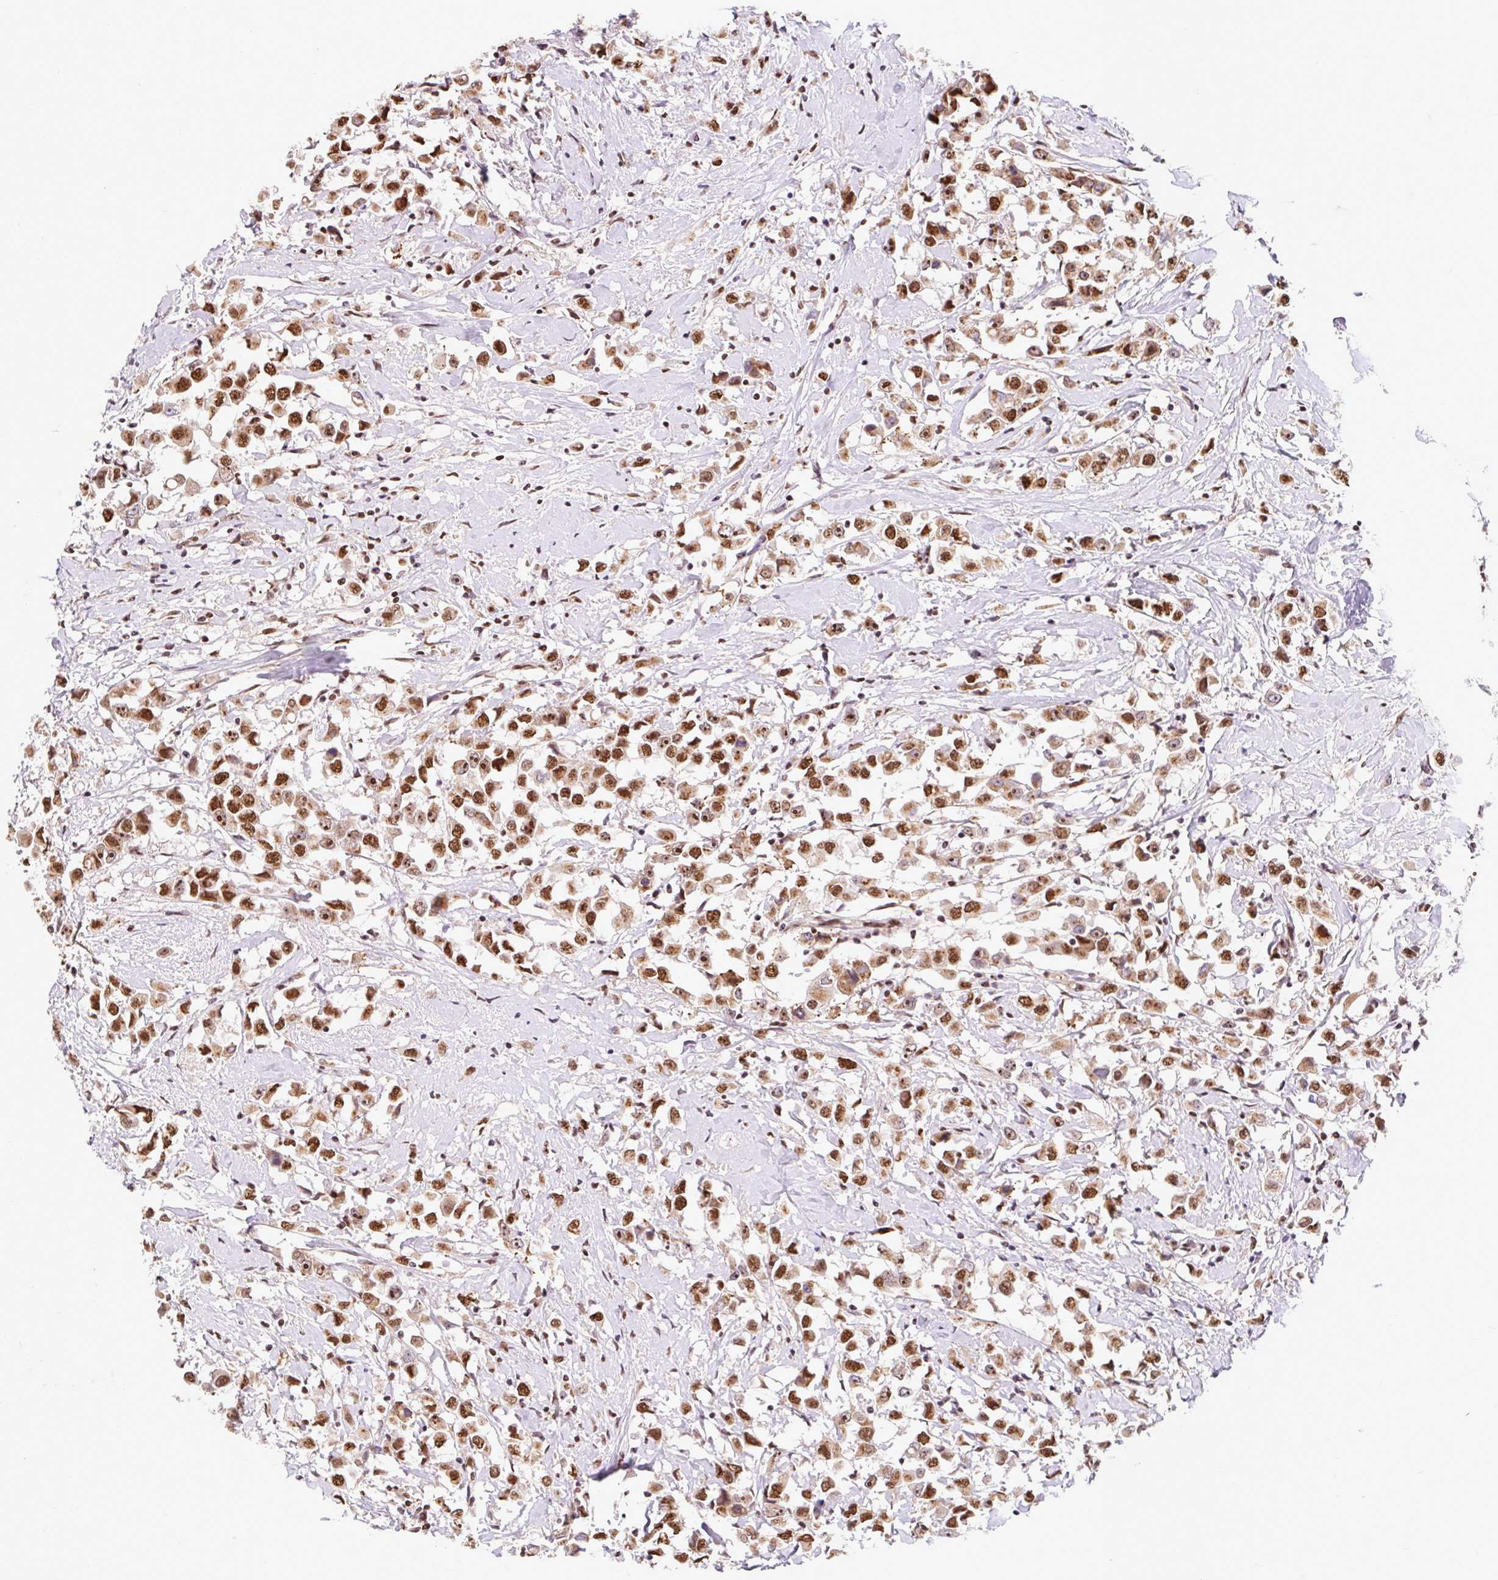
{"staining": {"intensity": "moderate", "quantity": ">75%", "location": "nuclear"}, "tissue": "breast cancer", "cell_type": "Tumor cells", "image_type": "cancer", "snomed": [{"axis": "morphology", "description": "Duct carcinoma"}, {"axis": "topography", "description": "Breast"}], "caption": "Protein positivity by immunohistochemistry (IHC) exhibits moderate nuclear positivity in about >75% of tumor cells in intraductal carcinoma (breast). (DAB (3,3'-diaminobenzidine) IHC with brightfield microscopy, high magnification).", "gene": "BICRA", "patient": {"sex": "female", "age": 61}}